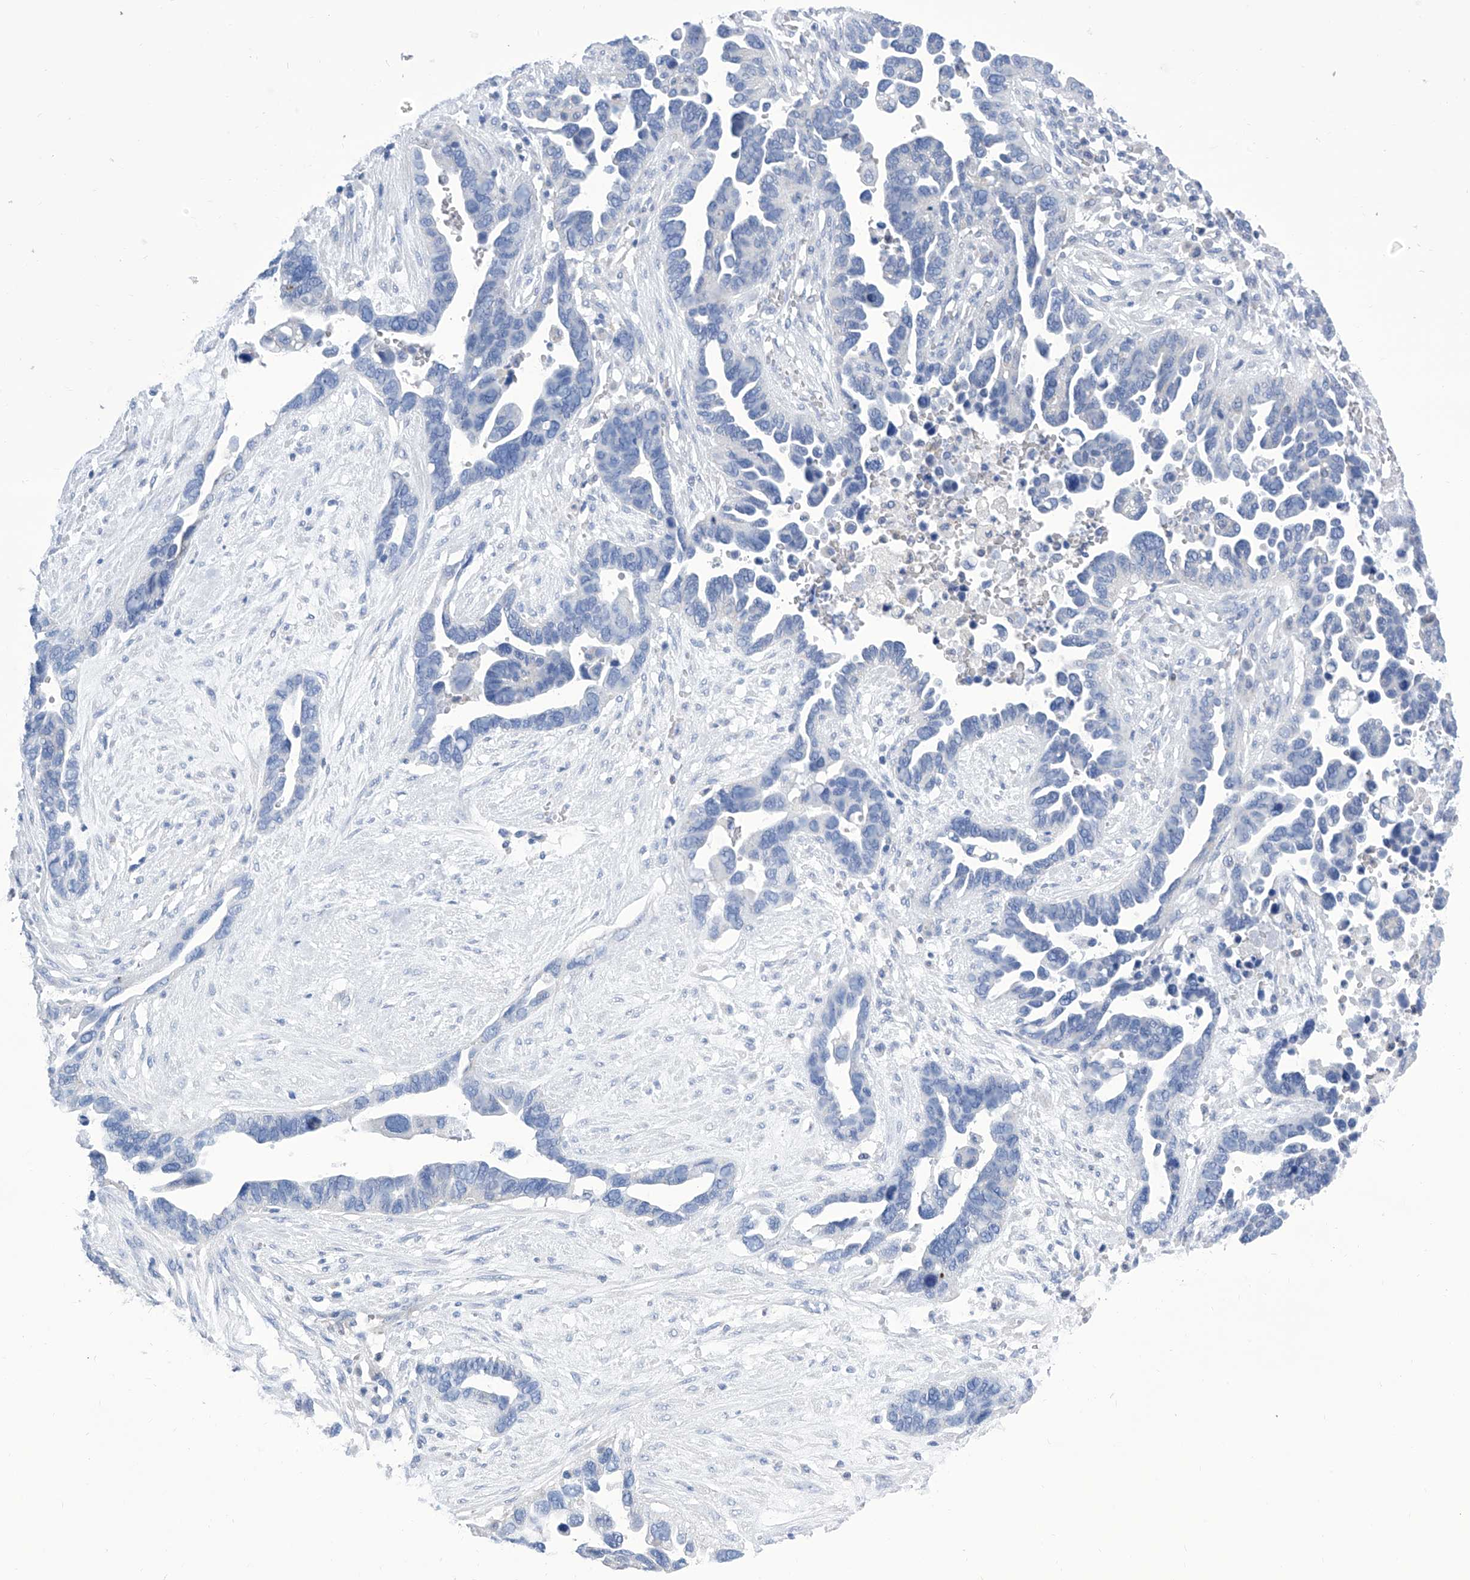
{"staining": {"intensity": "negative", "quantity": "none", "location": "none"}, "tissue": "ovarian cancer", "cell_type": "Tumor cells", "image_type": "cancer", "snomed": [{"axis": "morphology", "description": "Cystadenocarcinoma, serous, NOS"}, {"axis": "topography", "description": "Ovary"}], "caption": "Ovarian cancer (serous cystadenocarcinoma) was stained to show a protein in brown. There is no significant expression in tumor cells.", "gene": "IMPA2", "patient": {"sex": "female", "age": 54}}